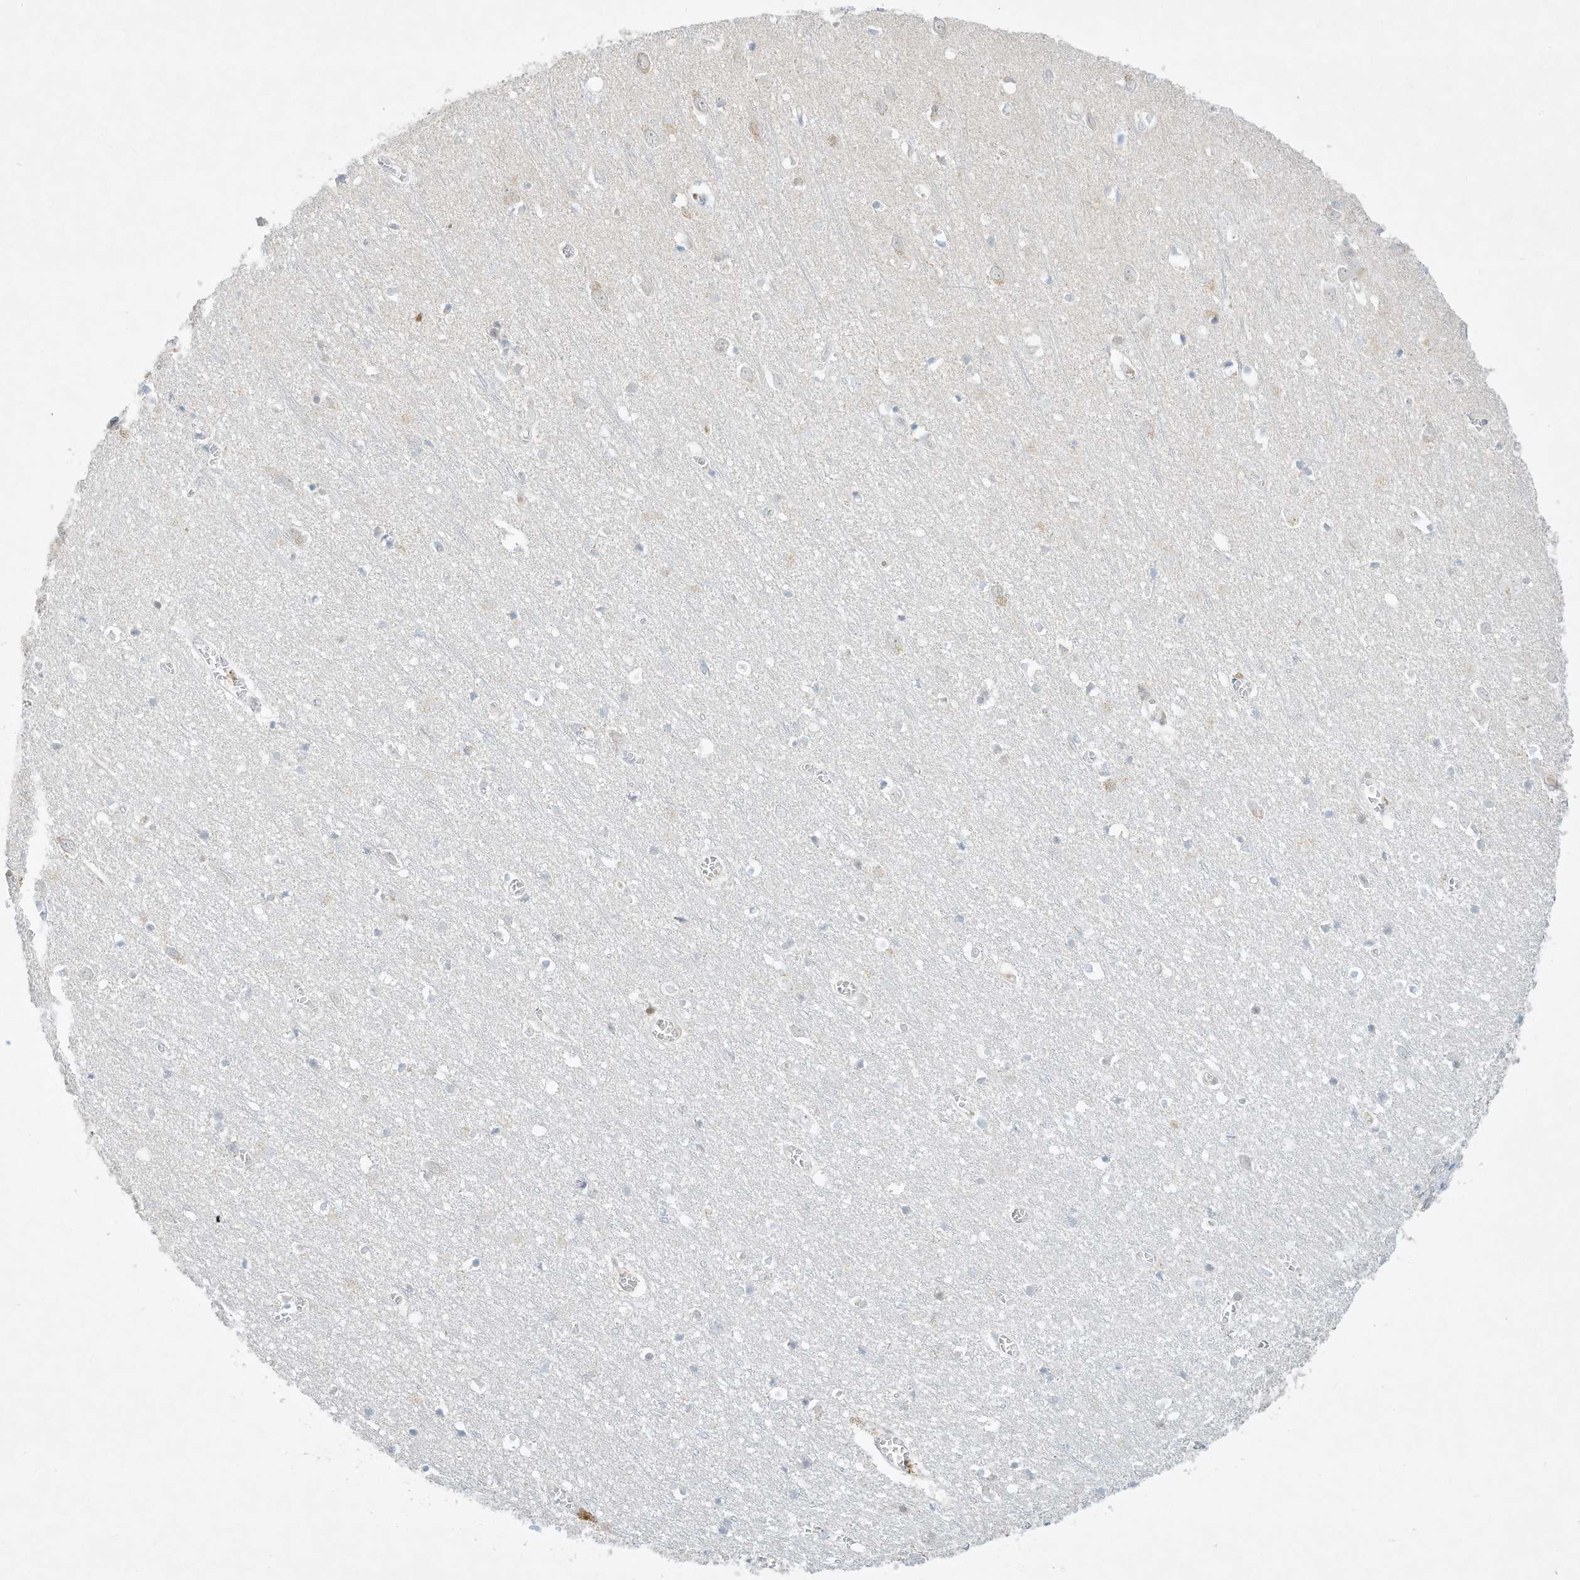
{"staining": {"intensity": "weak", "quantity": "25%-75%", "location": "cytoplasmic/membranous"}, "tissue": "cerebral cortex", "cell_type": "Endothelial cells", "image_type": "normal", "snomed": [{"axis": "morphology", "description": "Normal tissue, NOS"}, {"axis": "topography", "description": "Cerebral cortex"}], "caption": "High-magnification brightfield microscopy of unremarkable cerebral cortex stained with DAB (brown) and counterstained with hematoxylin (blue). endothelial cells exhibit weak cytoplasmic/membranous positivity is identified in about25%-75% of cells. Immunohistochemistry stains the protein in brown and the nuclei are stained blue.", "gene": "PAK6", "patient": {"sex": "female", "age": 64}}